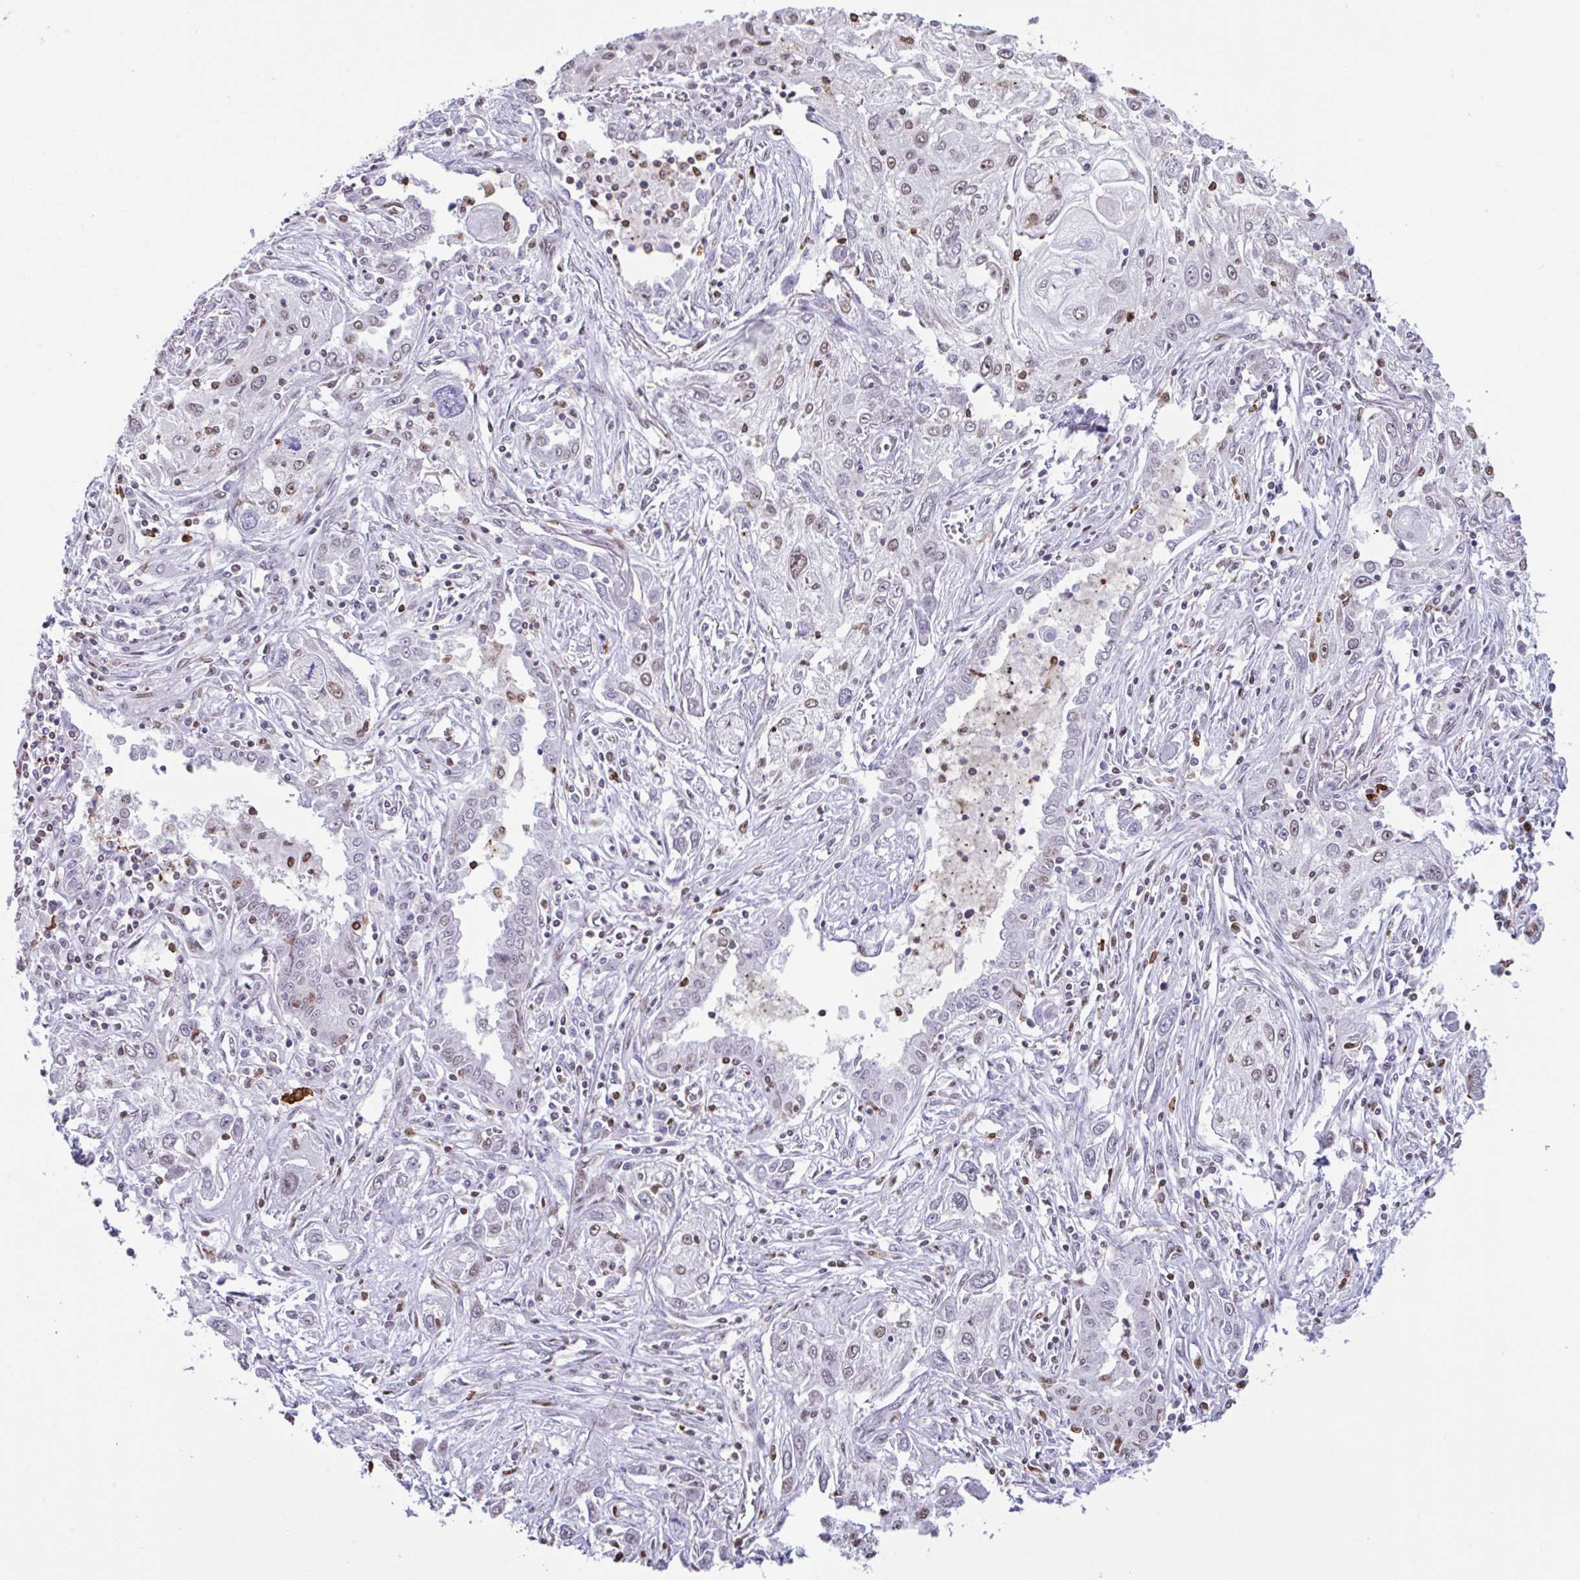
{"staining": {"intensity": "weak", "quantity": "25%-75%", "location": "nuclear"}, "tissue": "lung cancer", "cell_type": "Tumor cells", "image_type": "cancer", "snomed": [{"axis": "morphology", "description": "Squamous cell carcinoma, NOS"}, {"axis": "topography", "description": "Lung"}], "caption": "The photomicrograph demonstrates a brown stain indicating the presence of a protein in the nuclear of tumor cells in squamous cell carcinoma (lung). (DAB (3,3'-diaminobenzidine) = brown stain, brightfield microscopy at high magnification).", "gene": "BTBD10", "patient": {"sex": "female", "age": 69}}